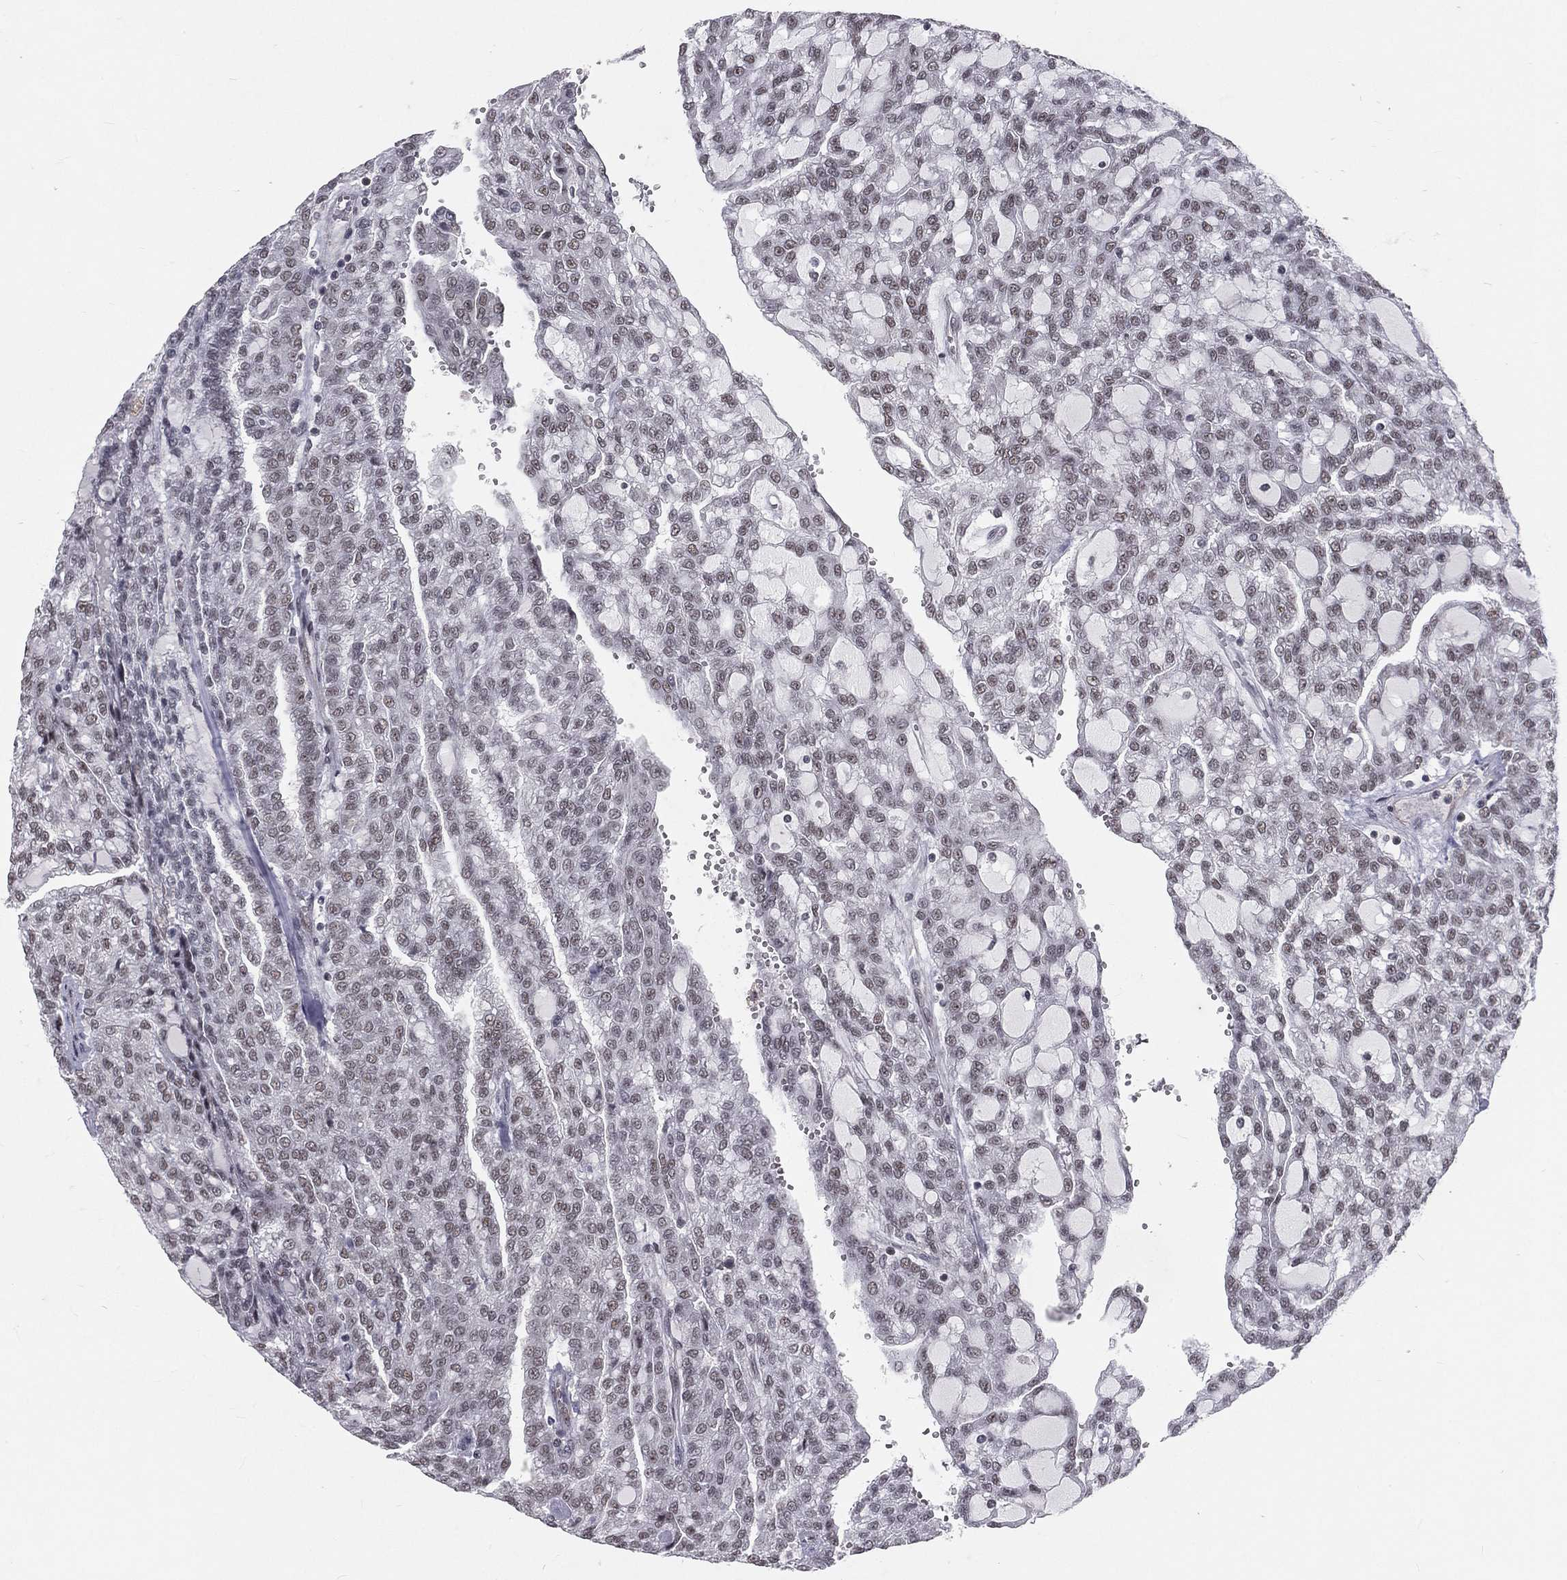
{"staining": {"intensity": "weak", "quantity": "<25%", "location": "nuclear"}, "tissue": "renal cancer", "cell_type": "Tumor cells", "image_type": "cancer", "snomed": [{"axis": "morphology", "description": "Adenocarcinoma, NOS"}, {"axis": "topography", "description": "Kidney"}], "caption": "Renal cancer stained for a protein using immunohistochemistry (IHC) demonstrates no expression tumor cells.", "gene": "MORC2", "patient": {"sex": "male", "age": 63}}